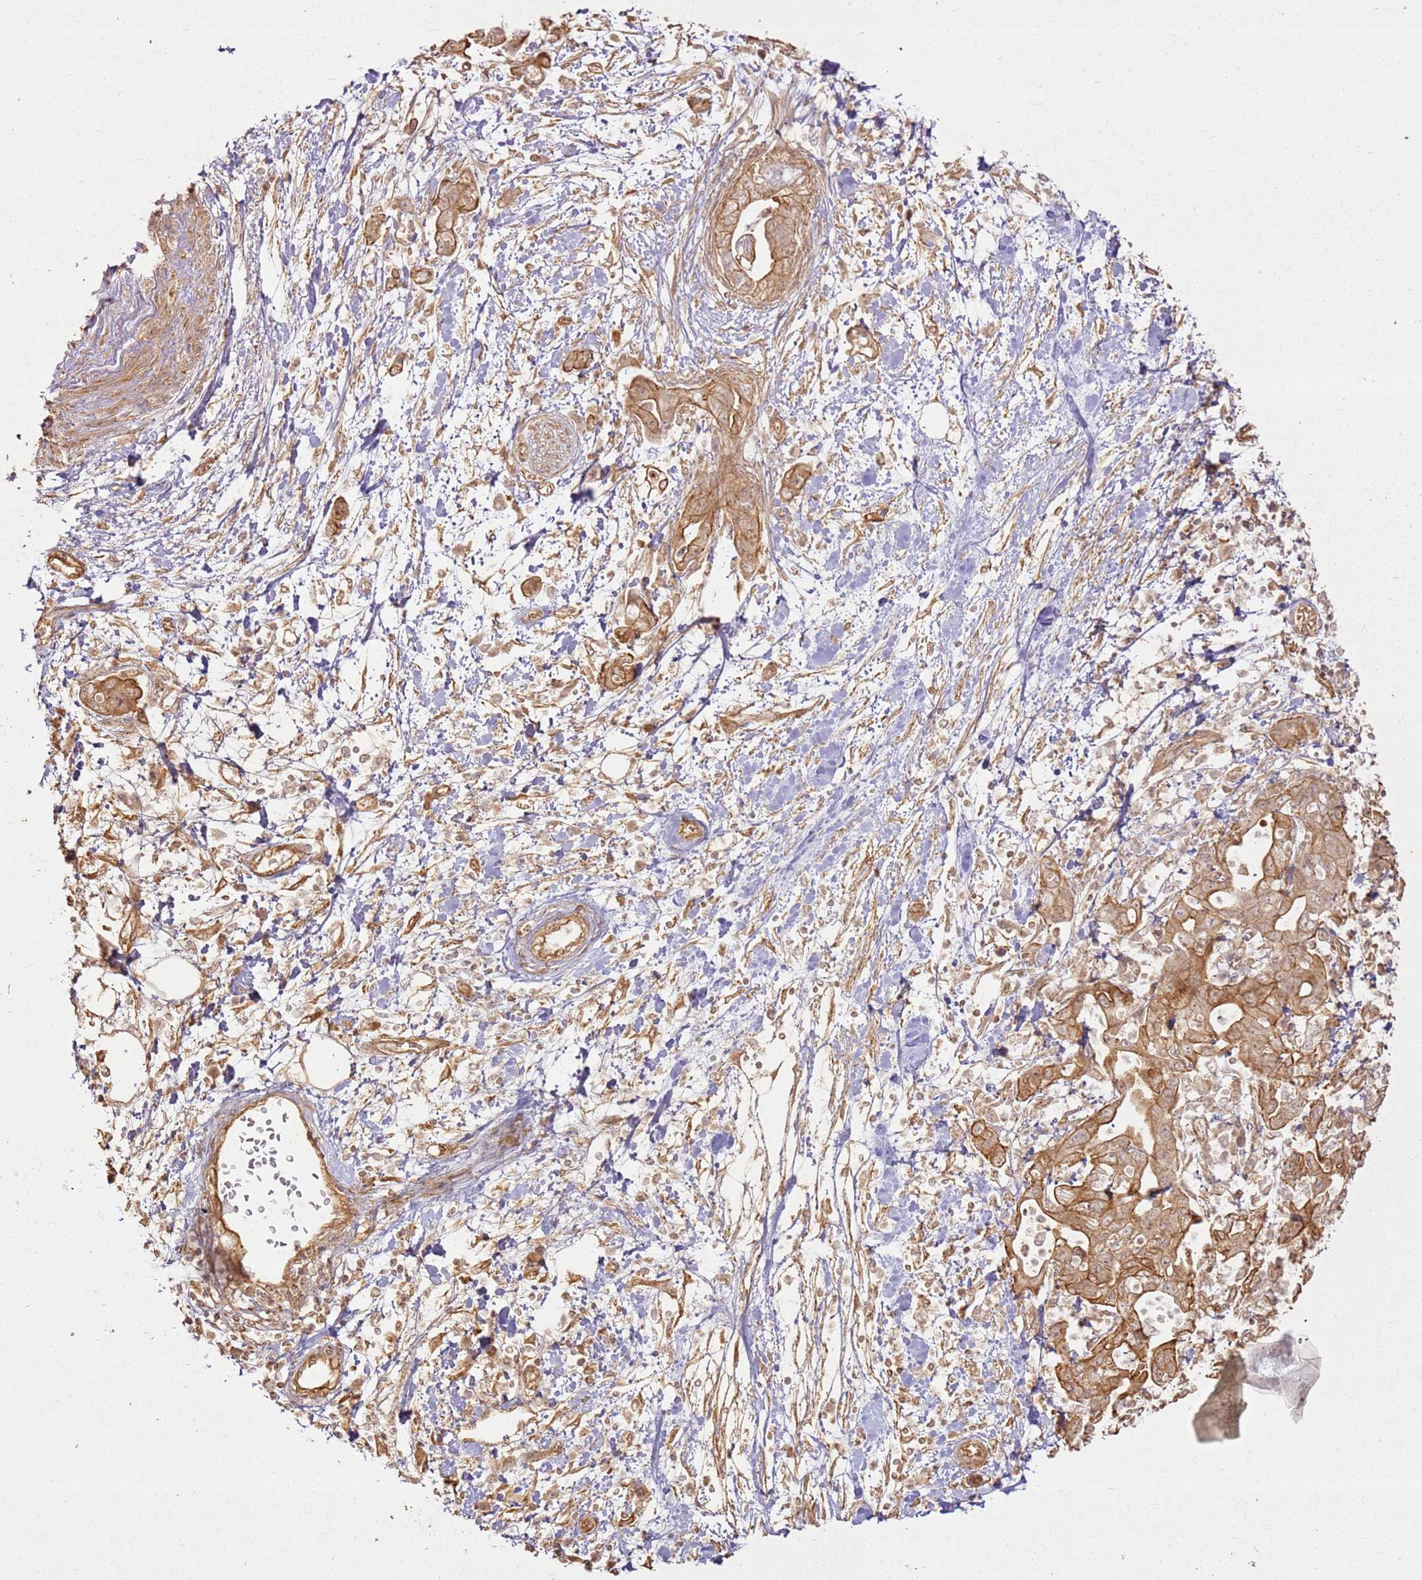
{"staining": {"intensity": "moderate", "quantity": ">75%", "location": "cytoplasmic/membranous"}, "tissue": "pancreatic cancer", "cell_type": "Tumor cells", "image_type": "cancer", "snomed": [{"axis": "morphology", "description": "Adenocarcinoma, NOS"}, {"axis": "topography", "description": "Pancreas"}], "caption": "Immunohistochemistry micrograph of human adenocarcinoma (pancreatic) stained for a protein (brown), which exhibits medium levels of moderate cytoplasmic/membranous expression in about >75% of tumor cells.", "gene": "ZNF776", "patient": {"sex": "female", "age": 73}}